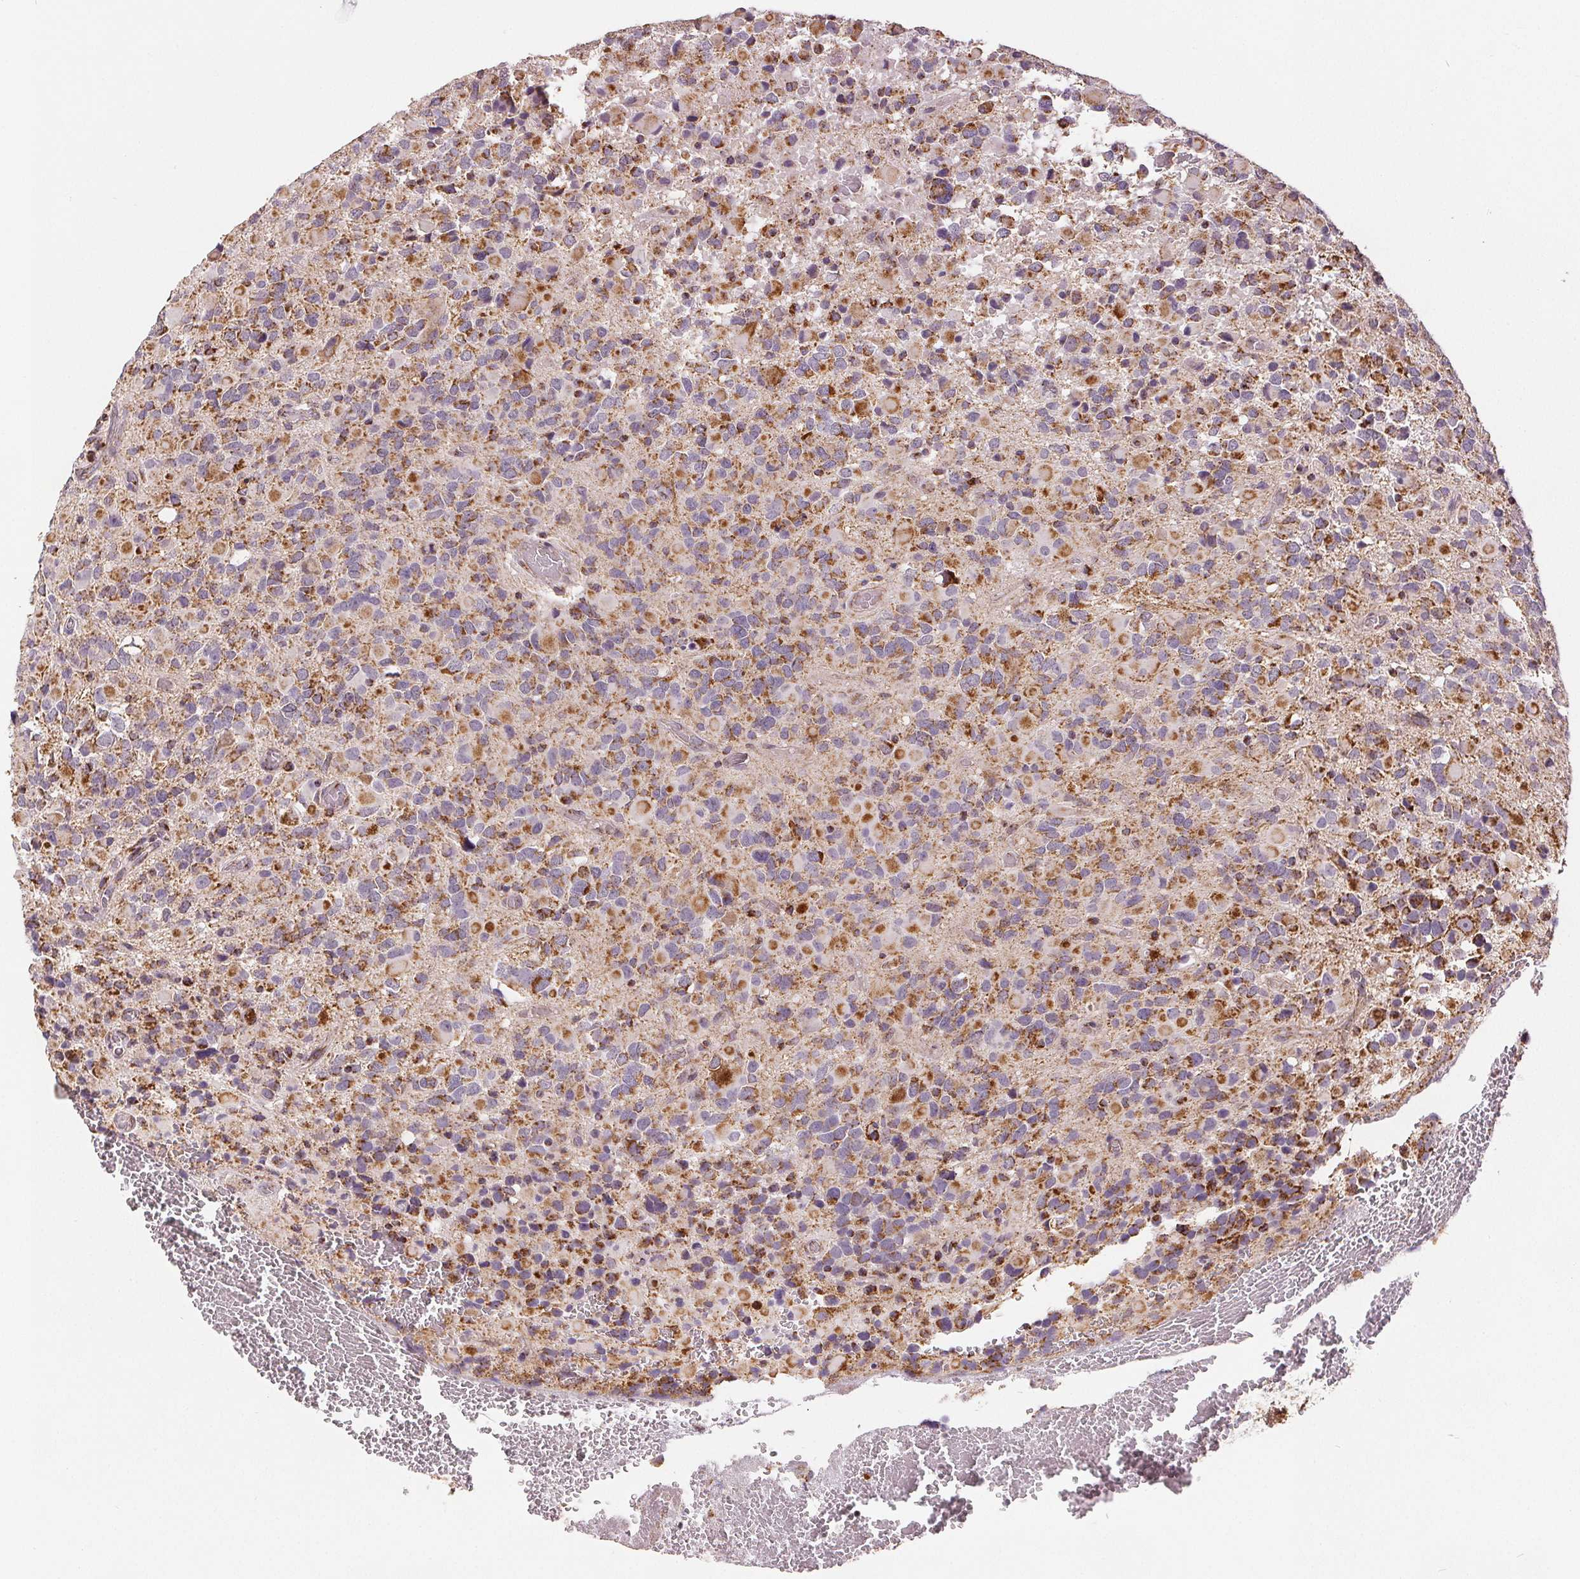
{"staining": {"intensity": "moderate", "quantity": "<25%", "location": "cytoplasmic/membranous"}, "tissue": "glioma", "cell_type": "Tumor cells", "image_type": "cancer", "snomed": [{"axis": "morphology", "description": "Glioma, malignant, High grade"}, {"axis": "topography", "description": "Brain"}], "caption": "High-grade glioma (malignant) tissue shows moderate cytoplasmic/membranous positivity in about <25% of tumor cells", "gene": "SDHB", "patient": {"sex": "female", "age": 40}}